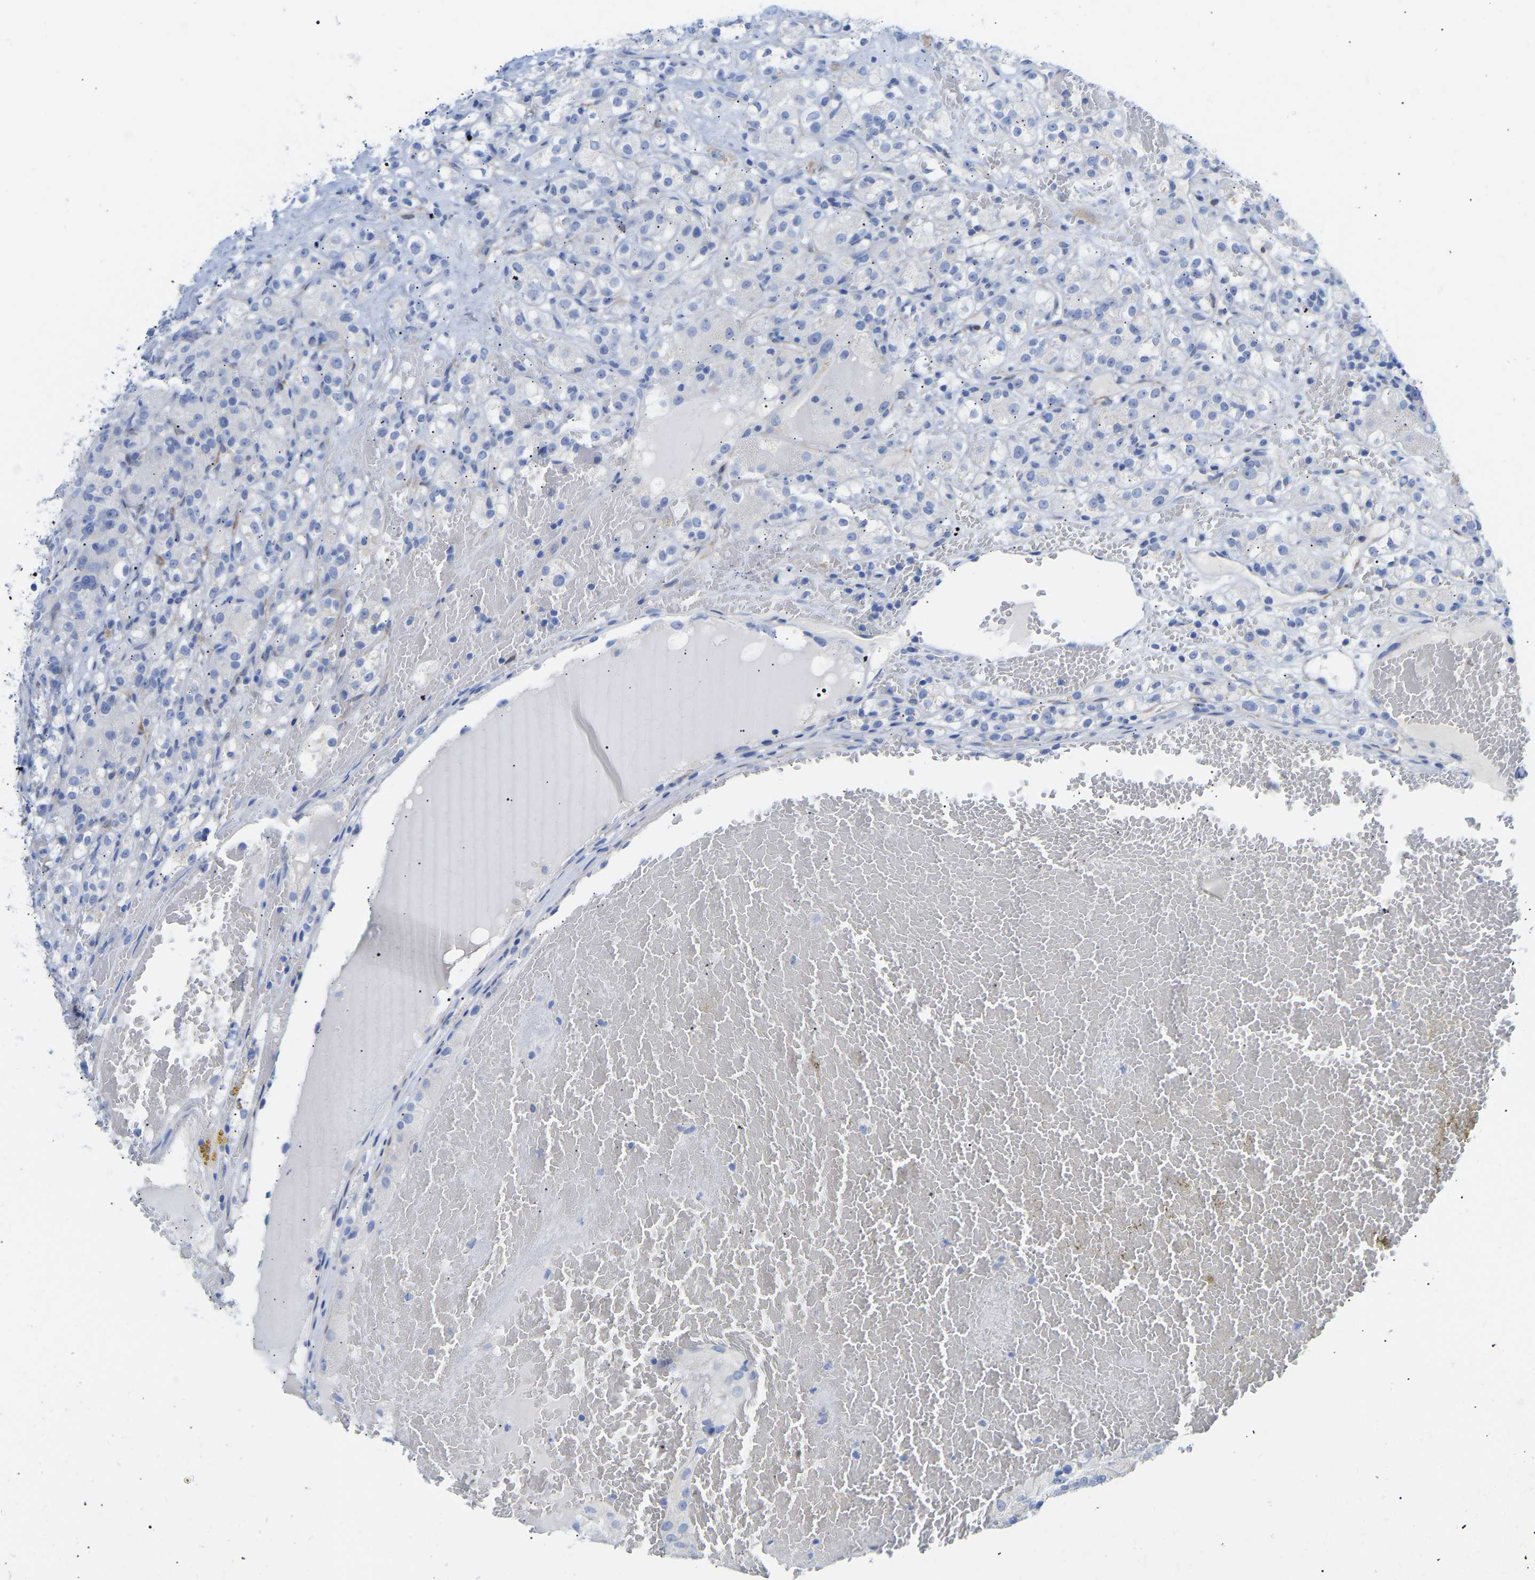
{"staining": {"intensity": "negative", "quantity": "none", "location": "none"}, "tissue": "renal cancer", "cell_type": "Tumor cells", "image_type": "cancer", "snomed": [{"axis": "morphology", "description": "Normal tissue, NOS"}, {"axis": "morphology", "description": "Adenocarcinoma, NOS"}, {"axis": "topography", "description": "Kidney"}], "caption": "Immunohistochemistry (IHC) of human adenocarcinoma (renal) displays no staining in tumor cells. Nuclei are stained in blue.", "gene": "AMPH", "patient": {"sex": "male", "age": 61}}